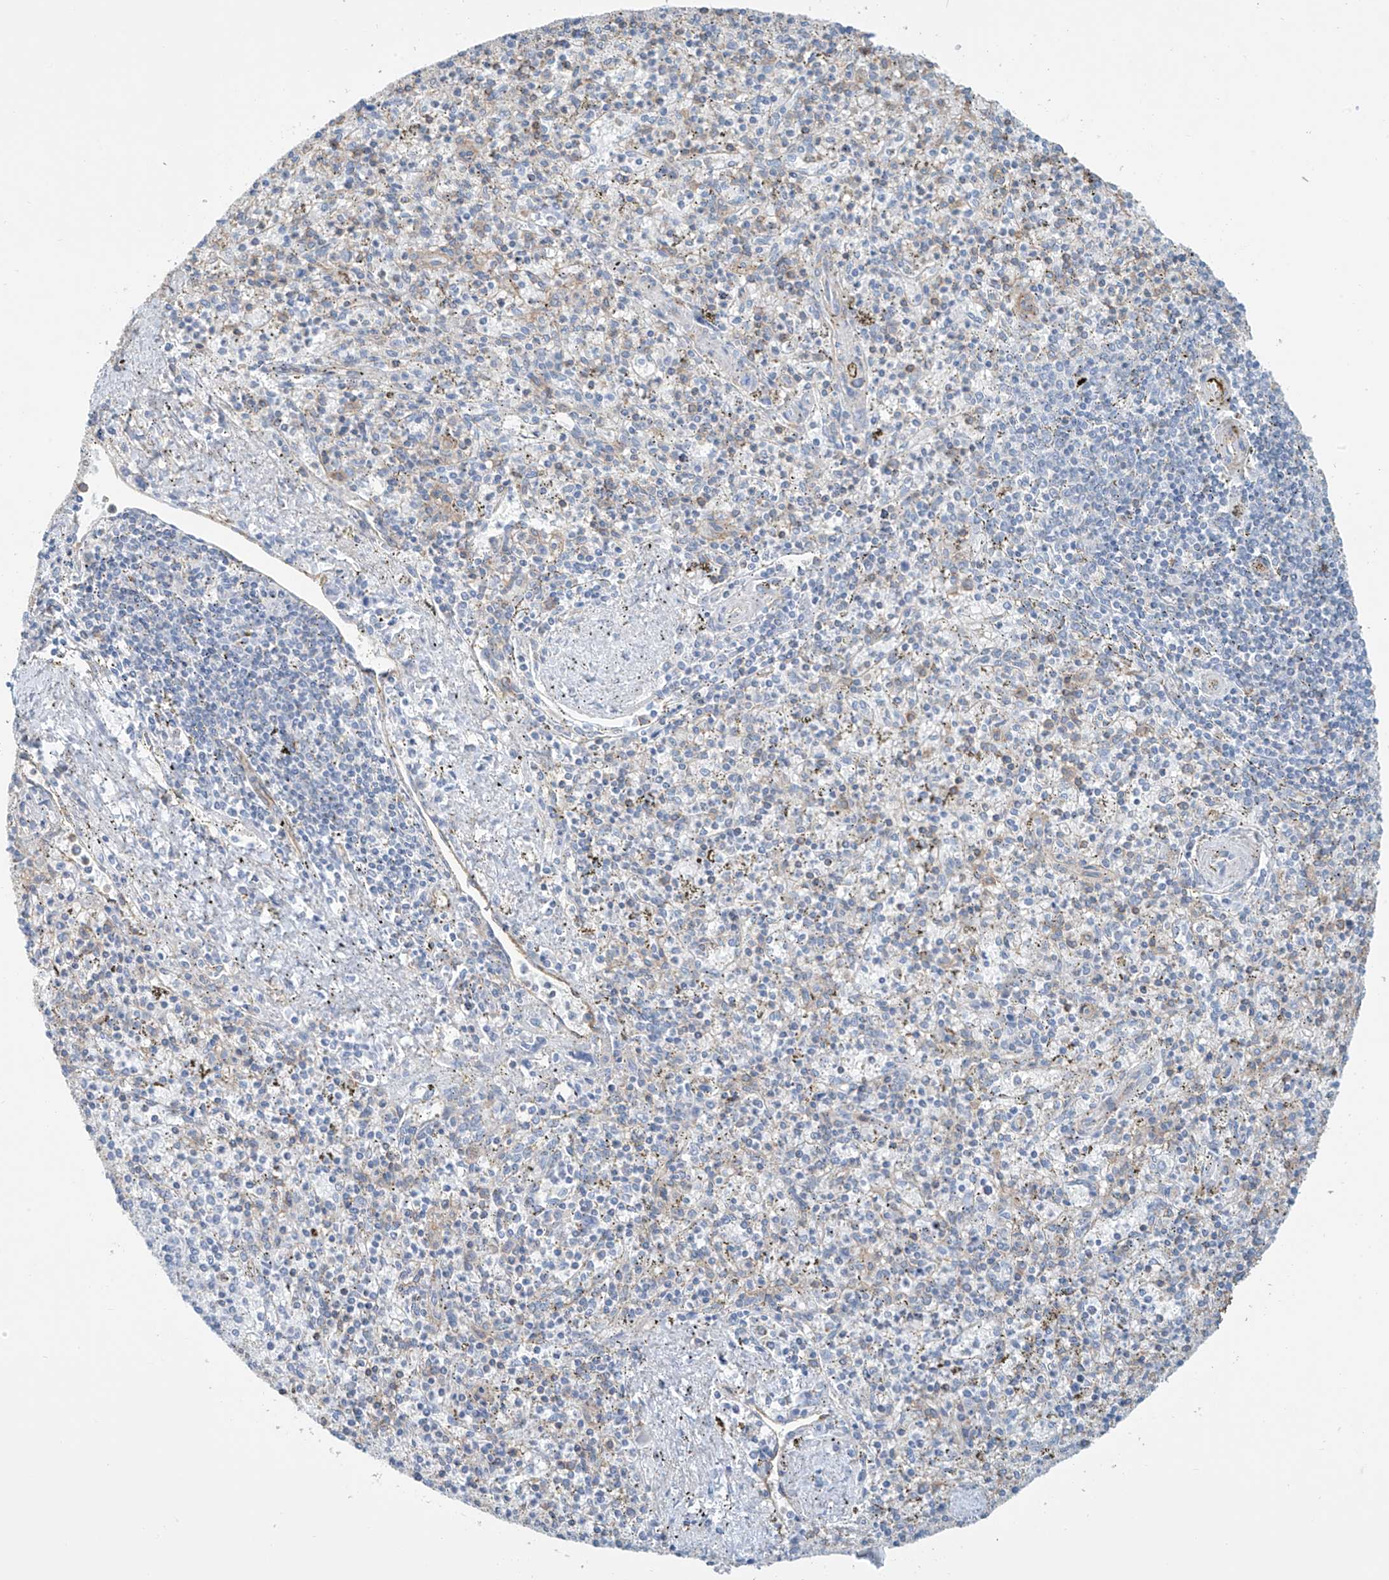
{"staining": {"intensity": "negative", "quantity": "none", "location": "none"}, "tissue": "spleen", "cell_type": "Cells in red pulp", "image_type": "normal", "snomed": [{"axis": "morphology", "description": "Normal tissue, NOS"}, {"axis": "topography", "description": "Spleen"}], "caption": "Spleen was stained to show a protein in brown. There is no significant positivity in cells in red pulp. (Immunohistochemistry, brightfield microscopy, high magnification).", "gene": "ZNF846", "patient": {"sex": "male", "age": 72}}